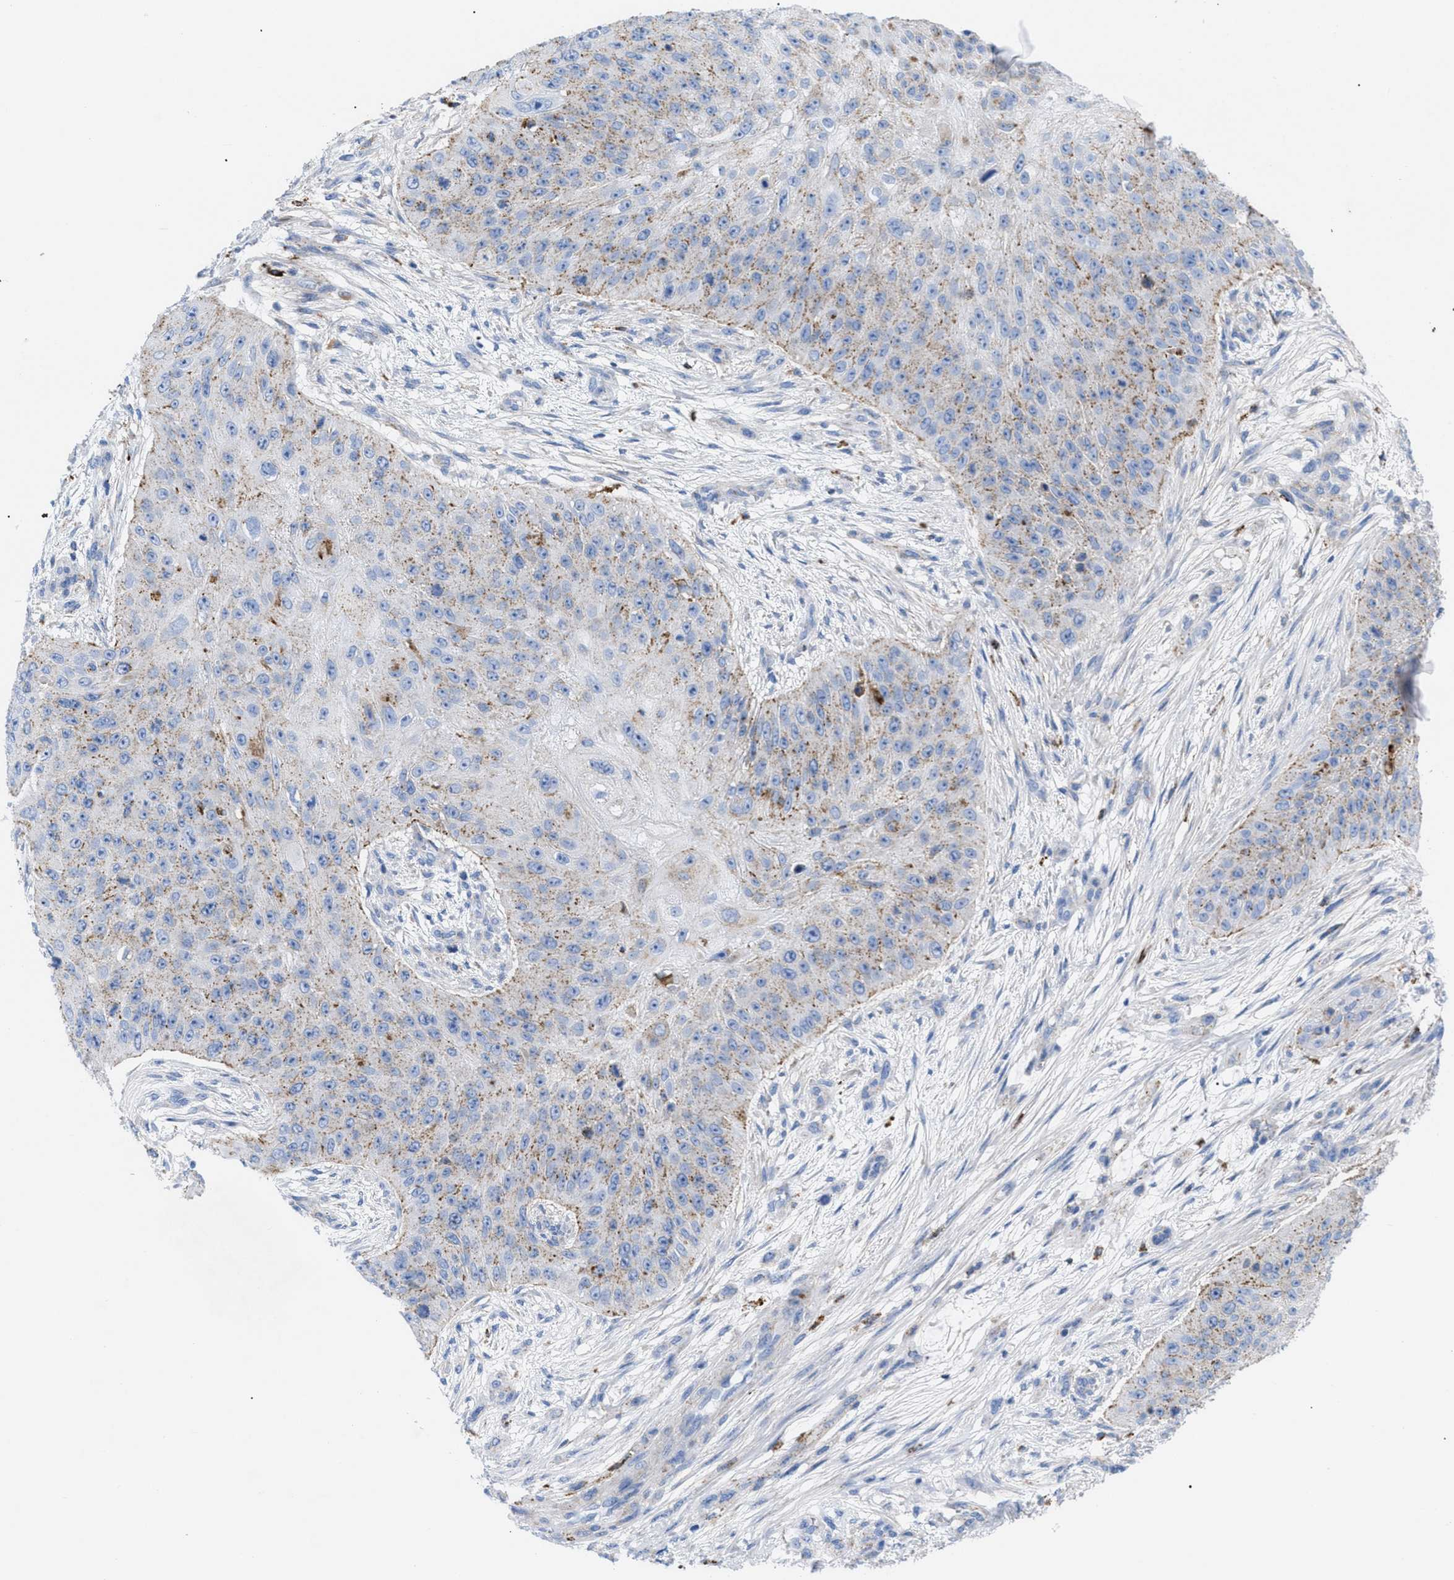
{"staining": {"intensity": "weak", "quantity": ">75%", "location": "cytoplasmic/membranous"}, "tissue": "skin cancer", "cell_type": "Tumor cells", "image_type": "cancer", "snomed": [{"axis": "morphology", "description": "Squamous cell carcinoma, NOS"}, {"axis": "topography", "description": "Skin"}], "caption": "Skin cancer stained with a brown dye exhibits weak cytoplasmic/membranous positive expression in approximately >75% of tumor cells.", "gene": "DRAM2", "patient": {"sex": "female", "age": 80}}